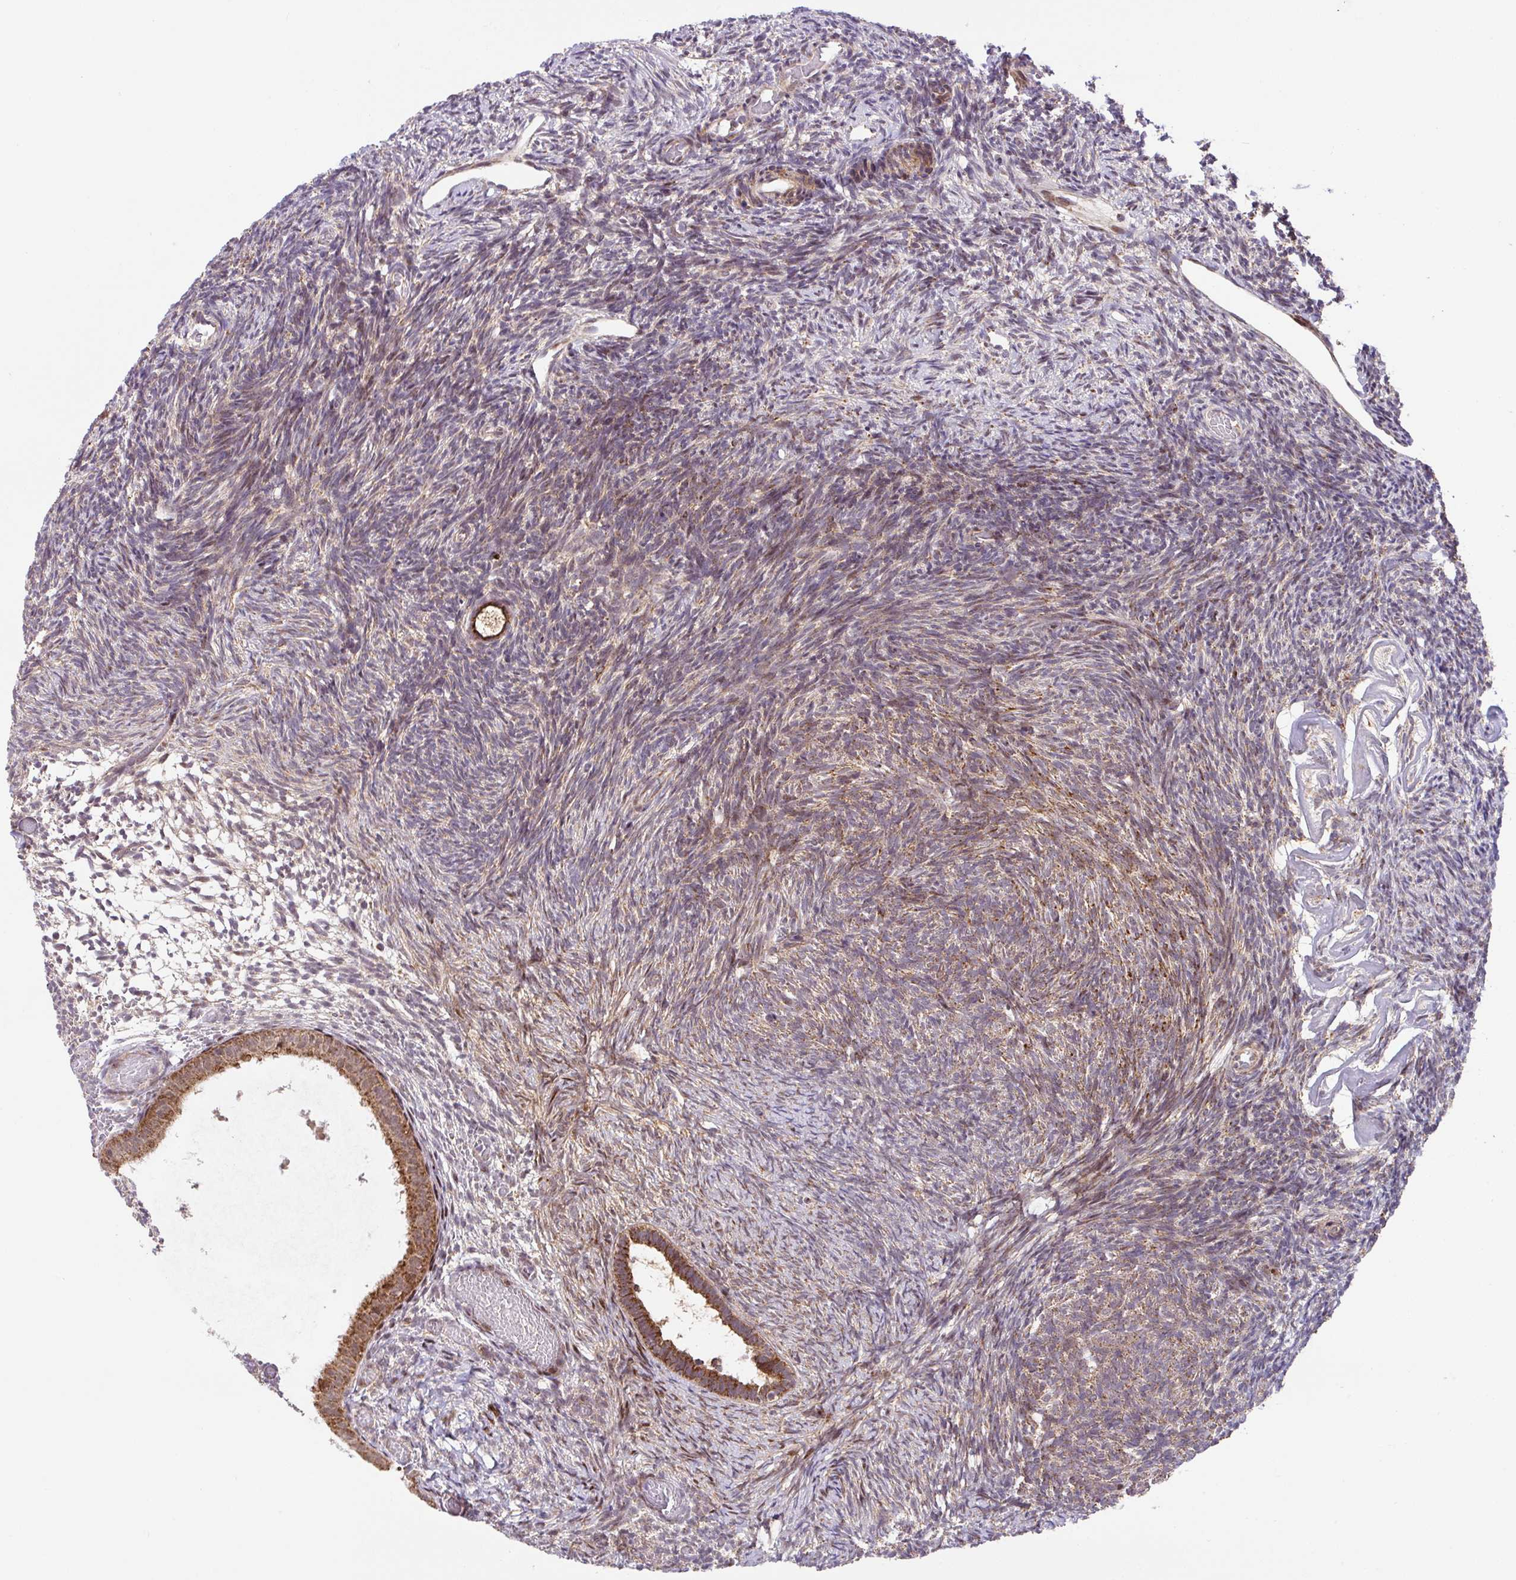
{"staining": {"intensity": "moderate", "quantity": ">75%", "location": "cytoplasmic/membranous"}, "tissue": "ovary", "cell_type": "Follicle cells", "image_type": "normal", "snomed": [{"axis": "morphology", "description": "Normal tissue, NOS"}, {"axis": "topography", "description": "Ovary"}], "caption": "A histopathology image showing moderate cytoplasmic/membranous positivity in about >75% of follicle cells in unremarkable ovary, as visualized by brown immunohistochemical staining.", "gene": "ENSG00000269547", "patient": {"sex": "female", "age": 39}}